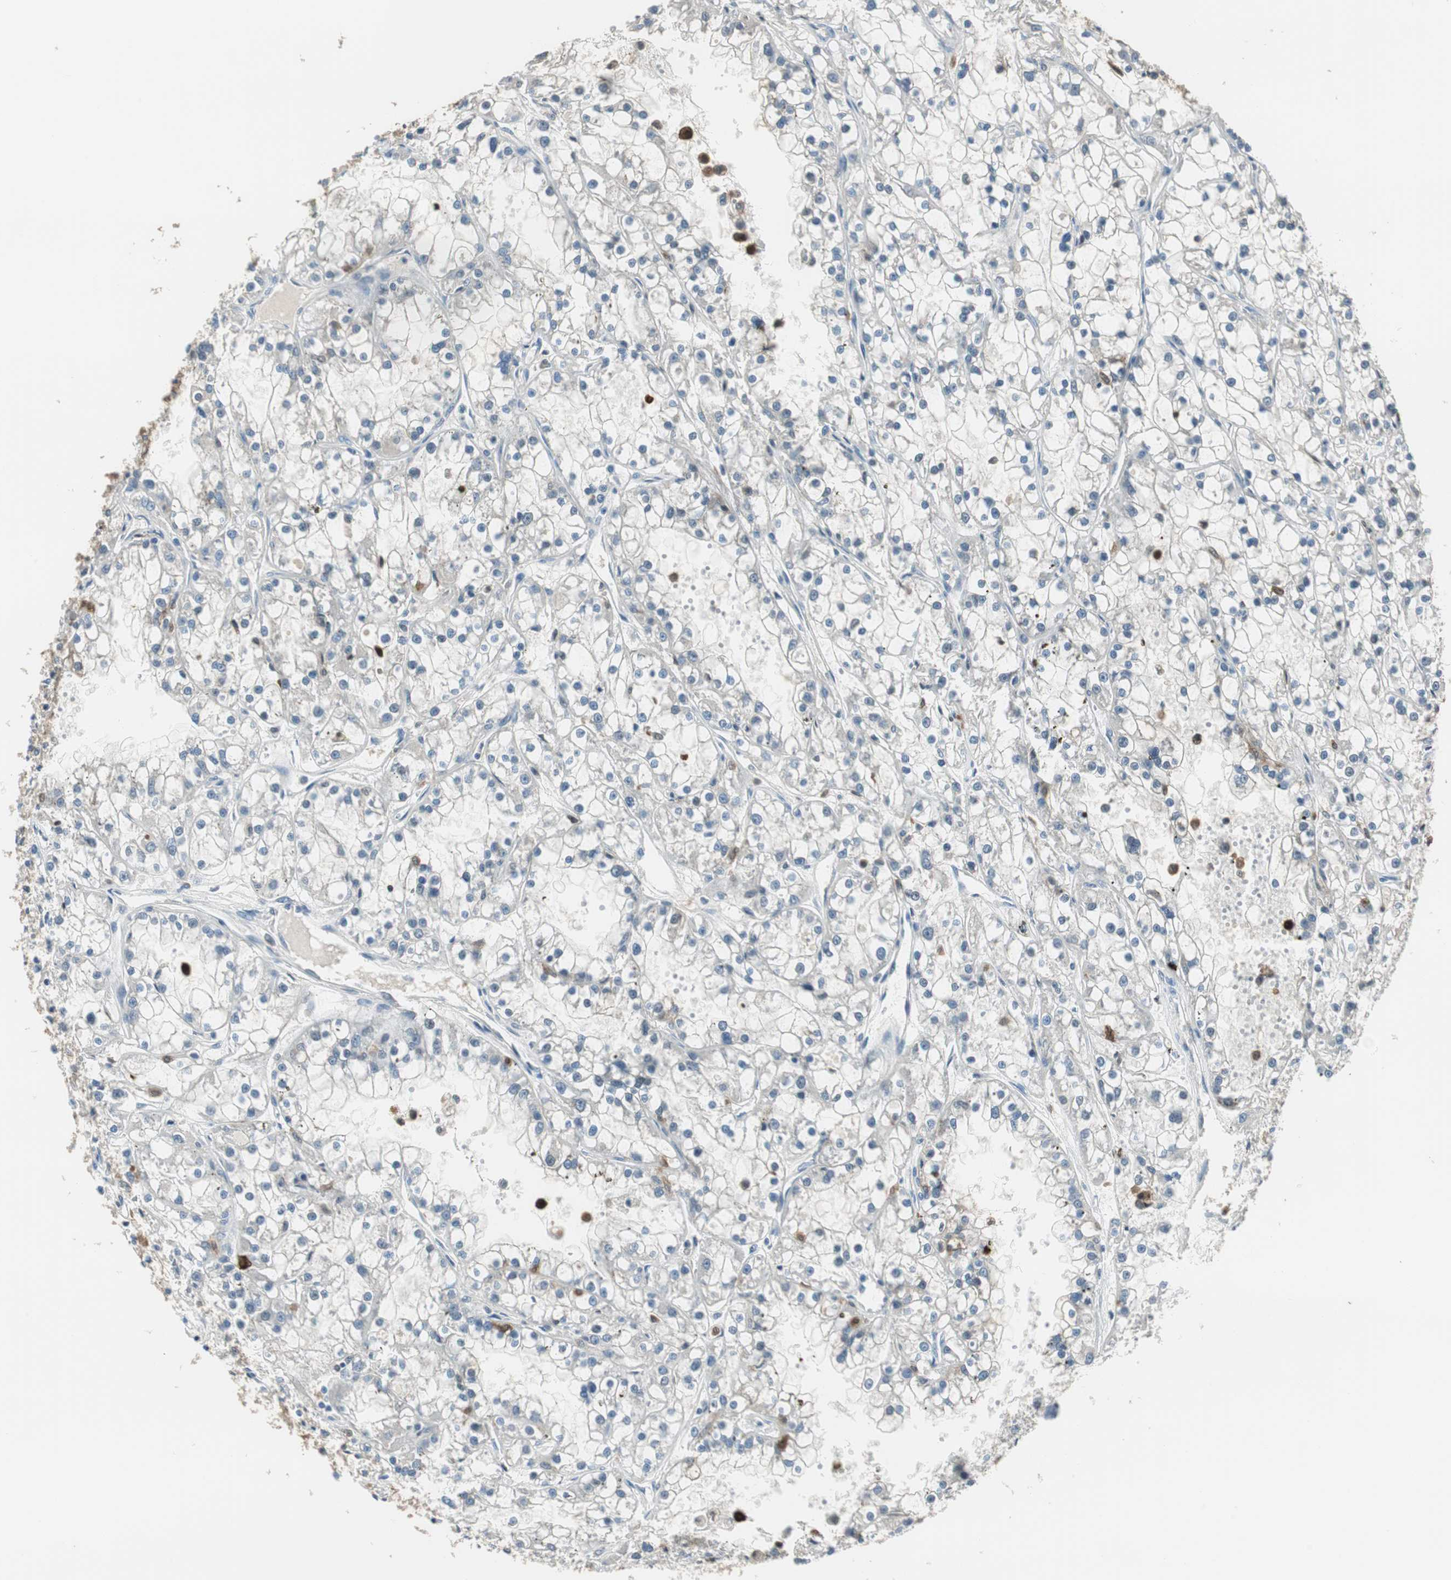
{"staining": {"intensity": "negative", "quantity": "none", "location": "none"}, "tissue": "renal cancer", "cell_type": "Tumor cells", "image_type": "cancer", "snomed": [{"axis": "morphology", "description": "Adenocarcinoma, NOS"}, {"axis": "topography", "description": "Kidney"}], "caption": "Image shows no protein positivity in tumor cells of renal cancer (adenocarcinoma) tissue. (Stains: DAB IHC with hematoxylin counter stain, Microscopy: brightfield microscopy at high magnification).", "gene": "MSTO1", "patient": {"sex": "female", "age": 52}}